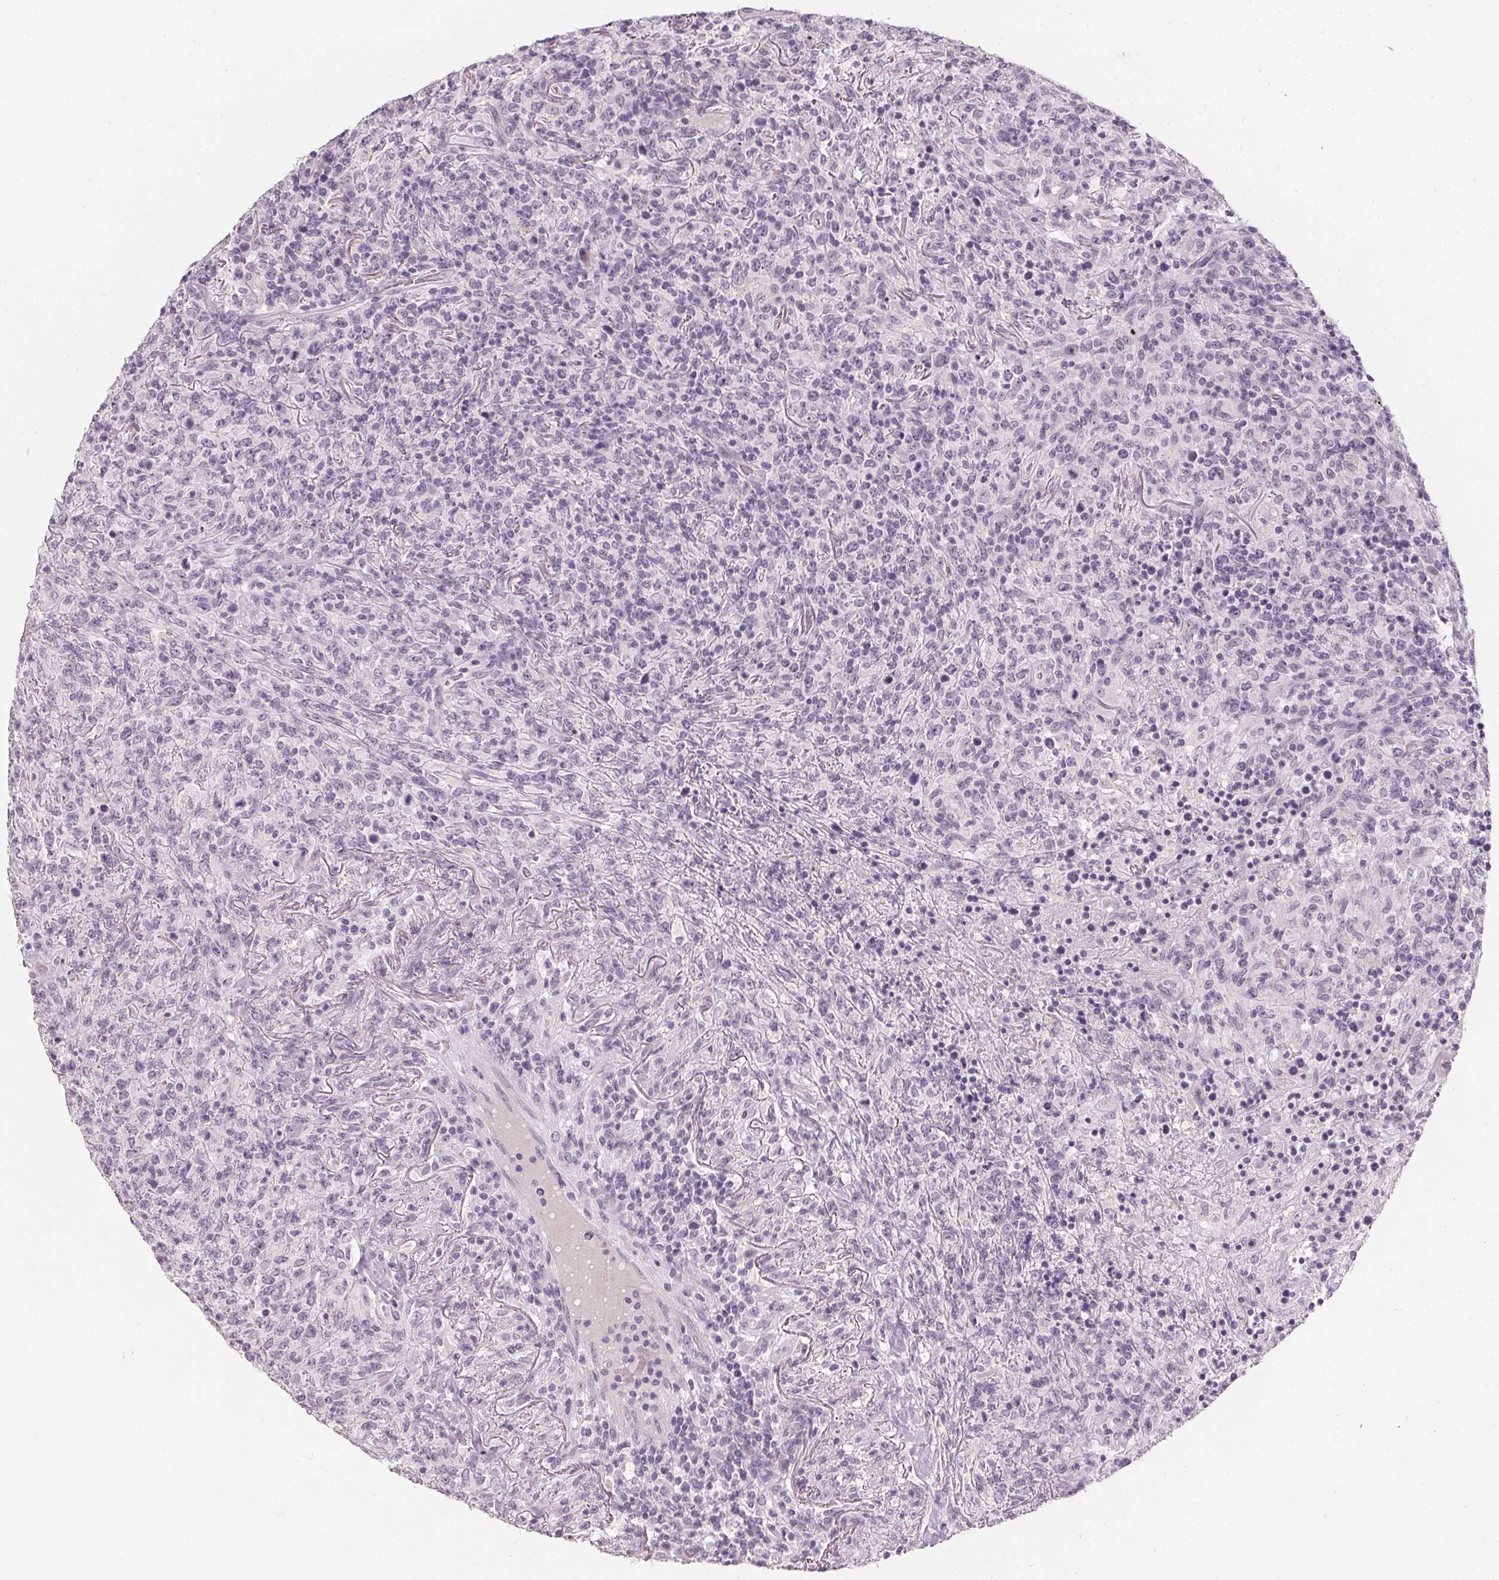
{"staining": {"intensity": "negative", "quantity": "none", "location": "none"}, "tissue": "lymphoma", "cell_type": "Tumor cells", "image_type": "cancer", "snomed": [{"axis": "morphology", "description": "Malignant lymphoma, non-Hodgkin's type, High grade"}, {"axis": "topography", "description": "Lung"}], "caption": "The IHC image has no significant positivity in tumor cells of lymphoma tissue. (DAB immunohistochemistry (IHC) with hematoxylin counter stain).", "gene": "IGFBP1", "patient": {"sex": "male", "age": 79}}